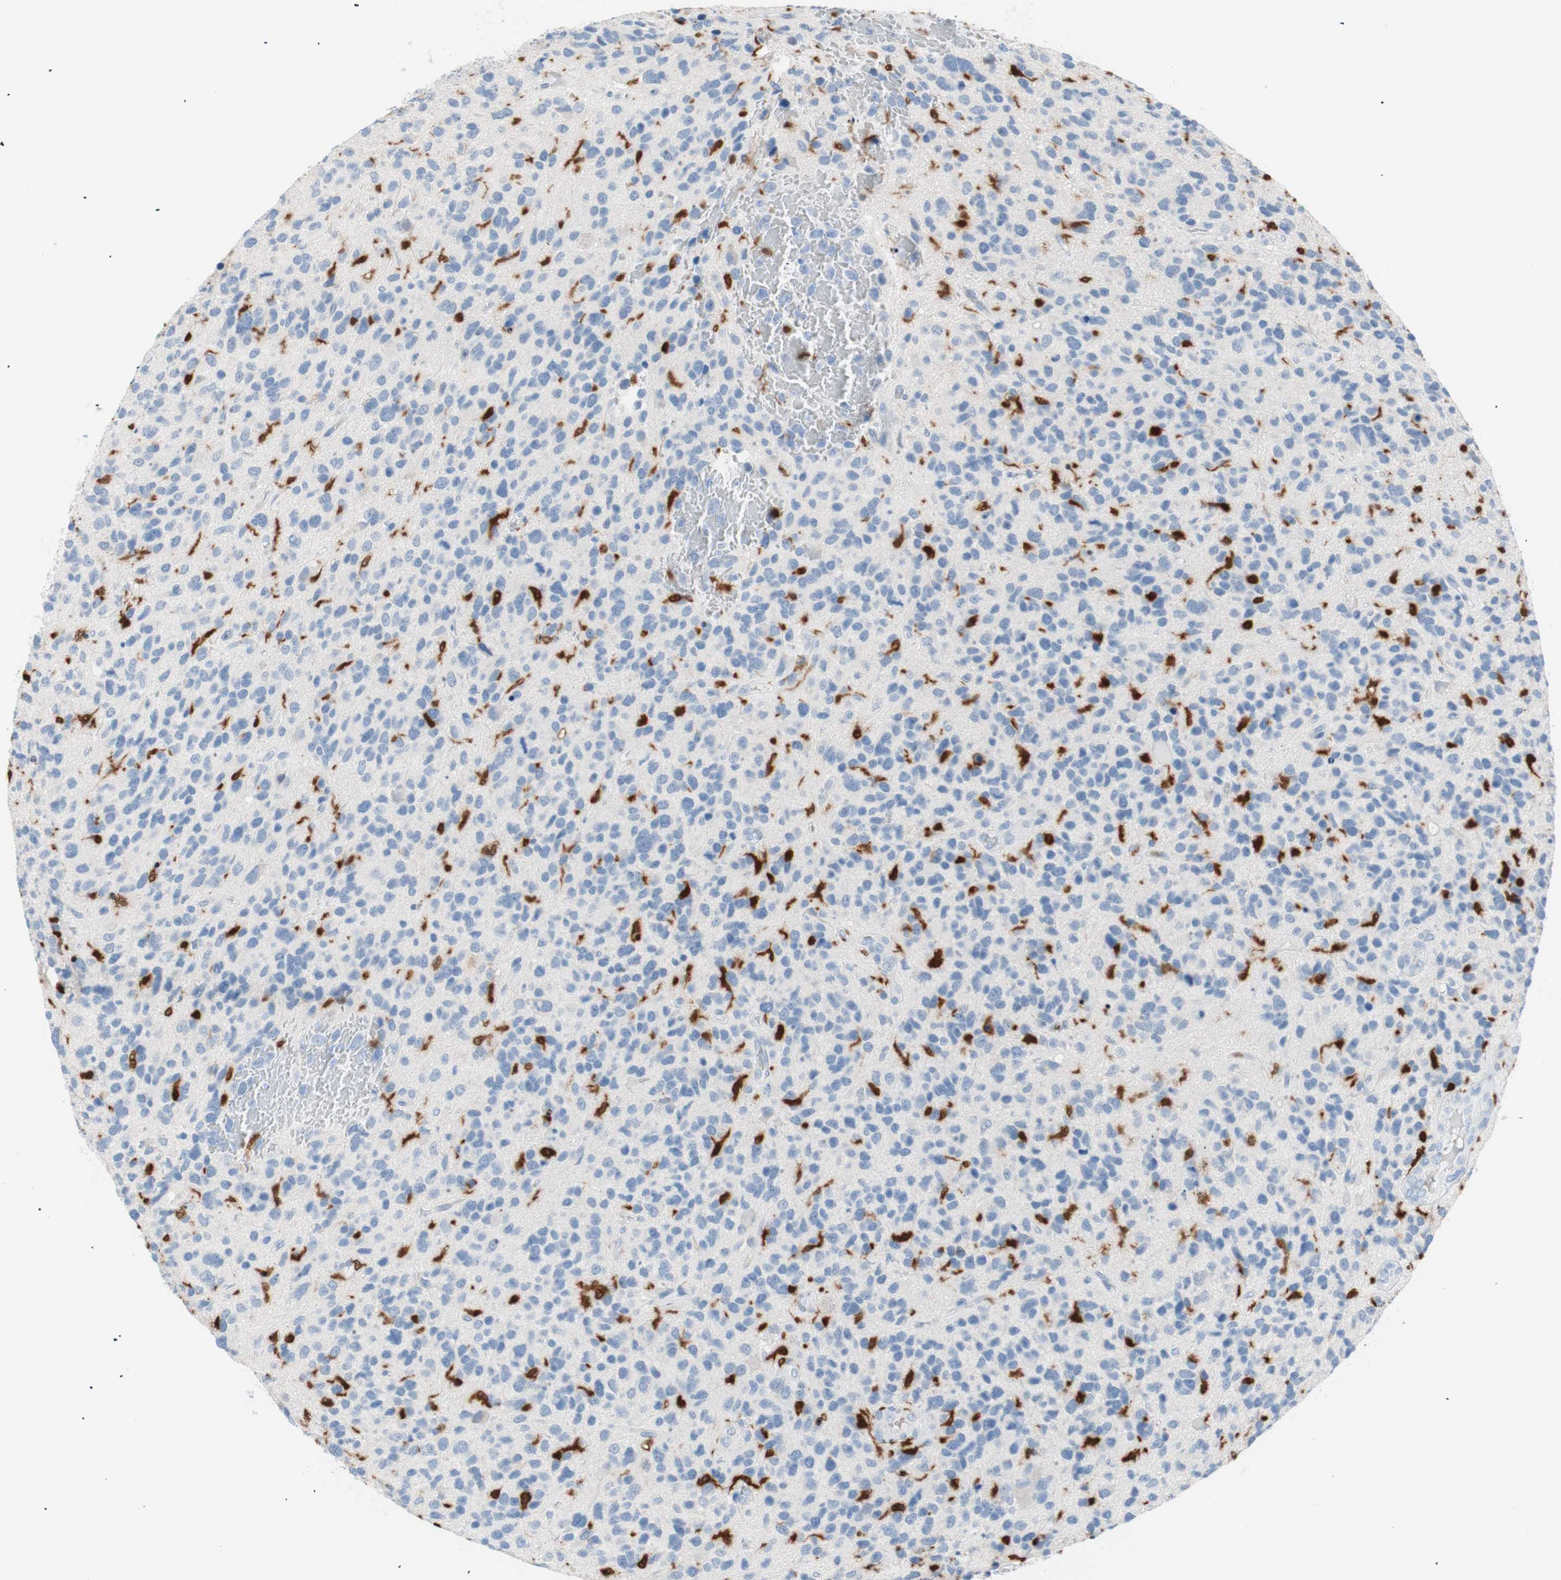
{"staining": {"intensity": "strong", "quantity": "<25%", "location": "nuclear"}, "tissue": "glioma", "cell_type": "Tumor cells", "image_type": "cancer", "snomed": [{"axis": "morphology", "description": "Glioma, malignant, High grade"}, {"axis": "topography", "description": "Brain"}], "caption": "Immunohistochemistry (IHC) image of human glioma stained for a protein (brown), which exhibits medium levels of strong nuclear positivity in about <25% of tumor cells.", "gene": "IL18", "patient": {"sex": "female", "age": 58}}